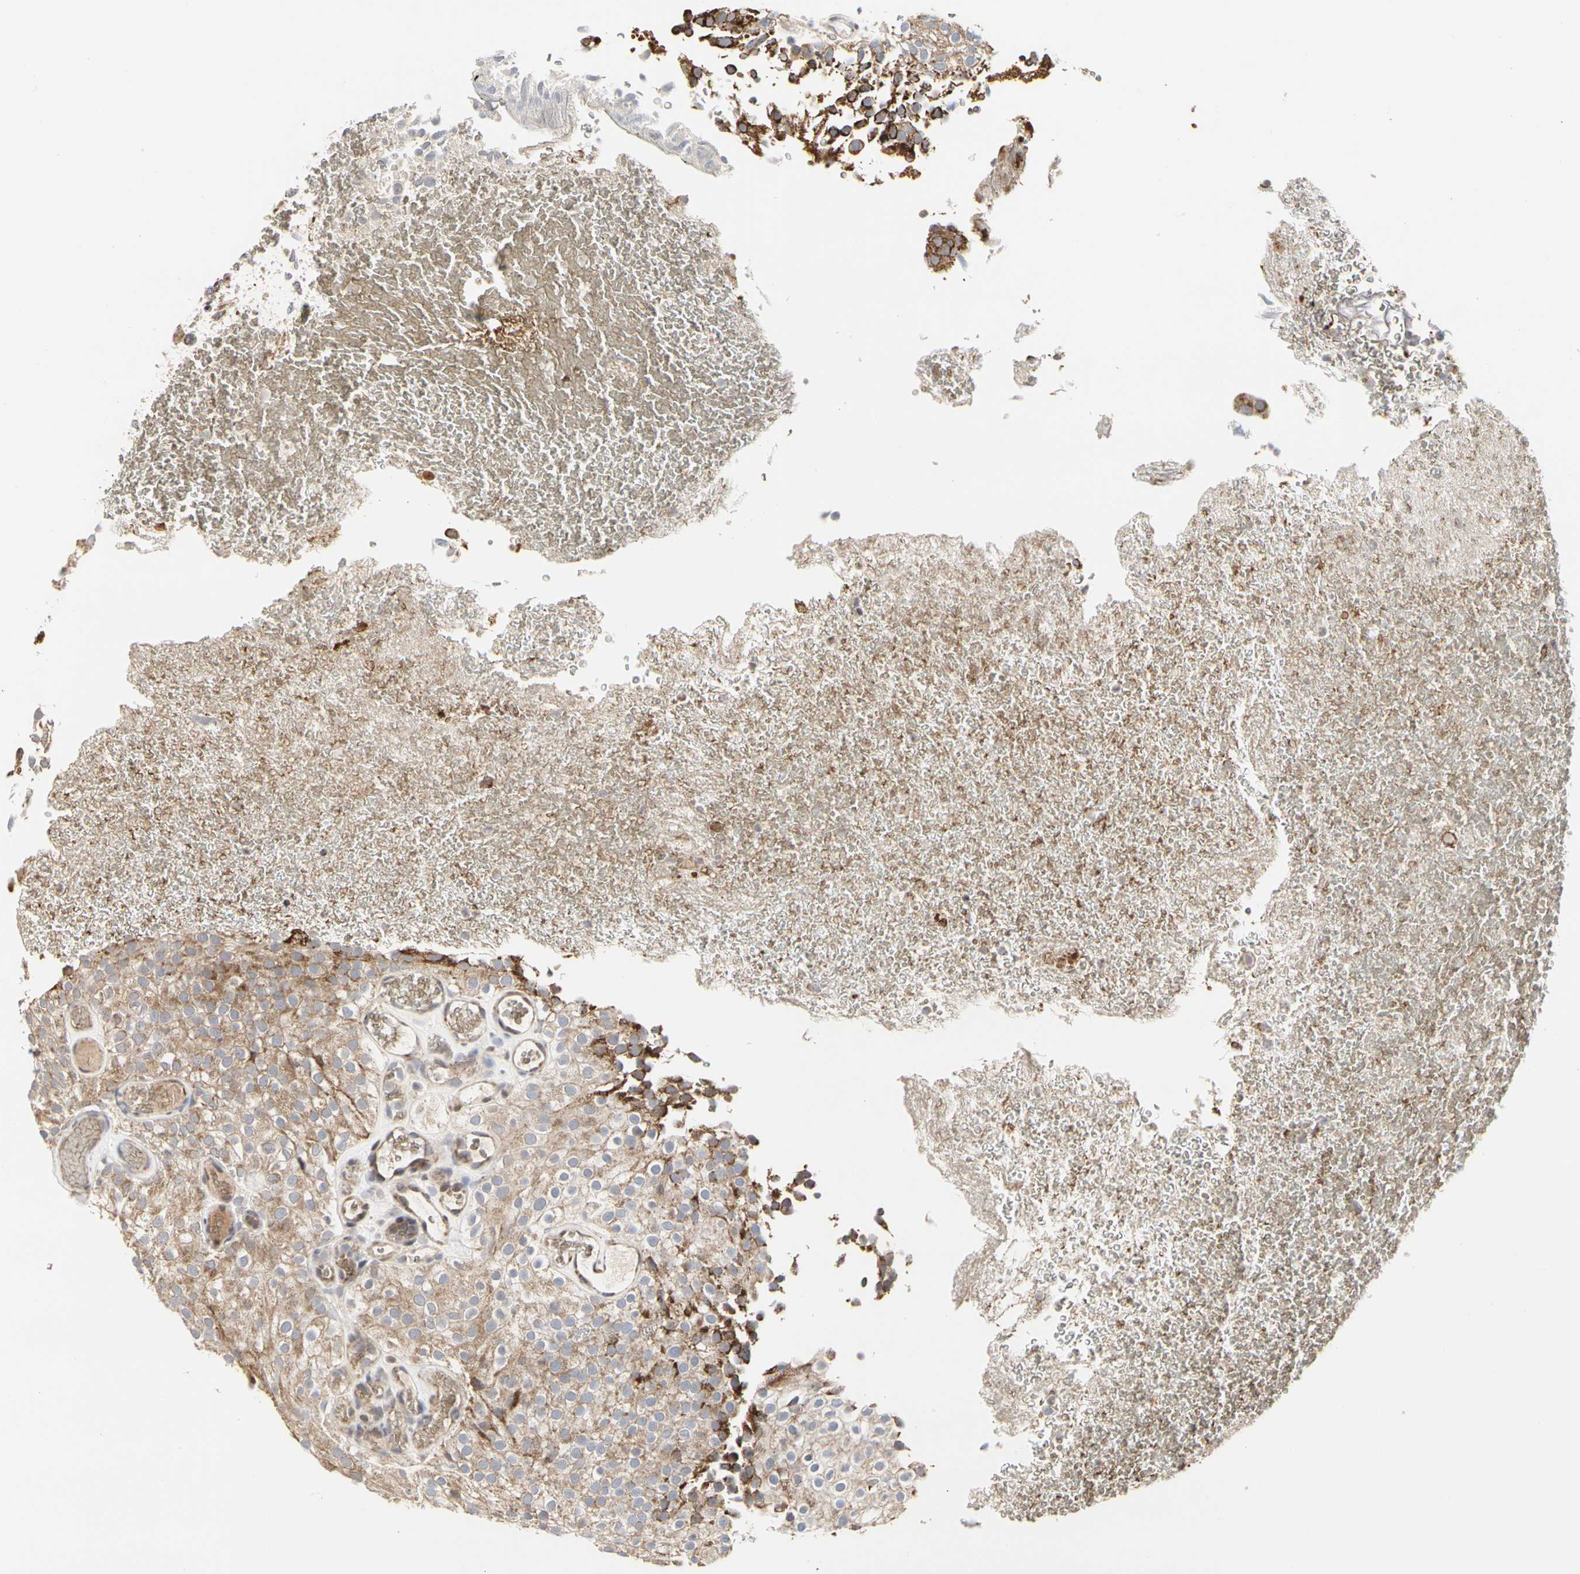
{"staining": {"intensity": "moderate", "quantity": ">75%", "location": "cytoplasmic/membranous"}, "tissue": "urothelial cancer", "cell_type": "Tumor cells", "image_type": "cancer", "snomed": [{"axis": "morphology", "description": "Urothelial carcinoma, Low grade"}, {"axis": "topography", "description": "Urinary bladder"}], "caption": "Moderate cytoplasmic/membranous positivity is seen in approximately >75% of tumor cells in urothelial cancer.", "gene": "TSKU", "patient": {"sex": "male", "age": 78}}